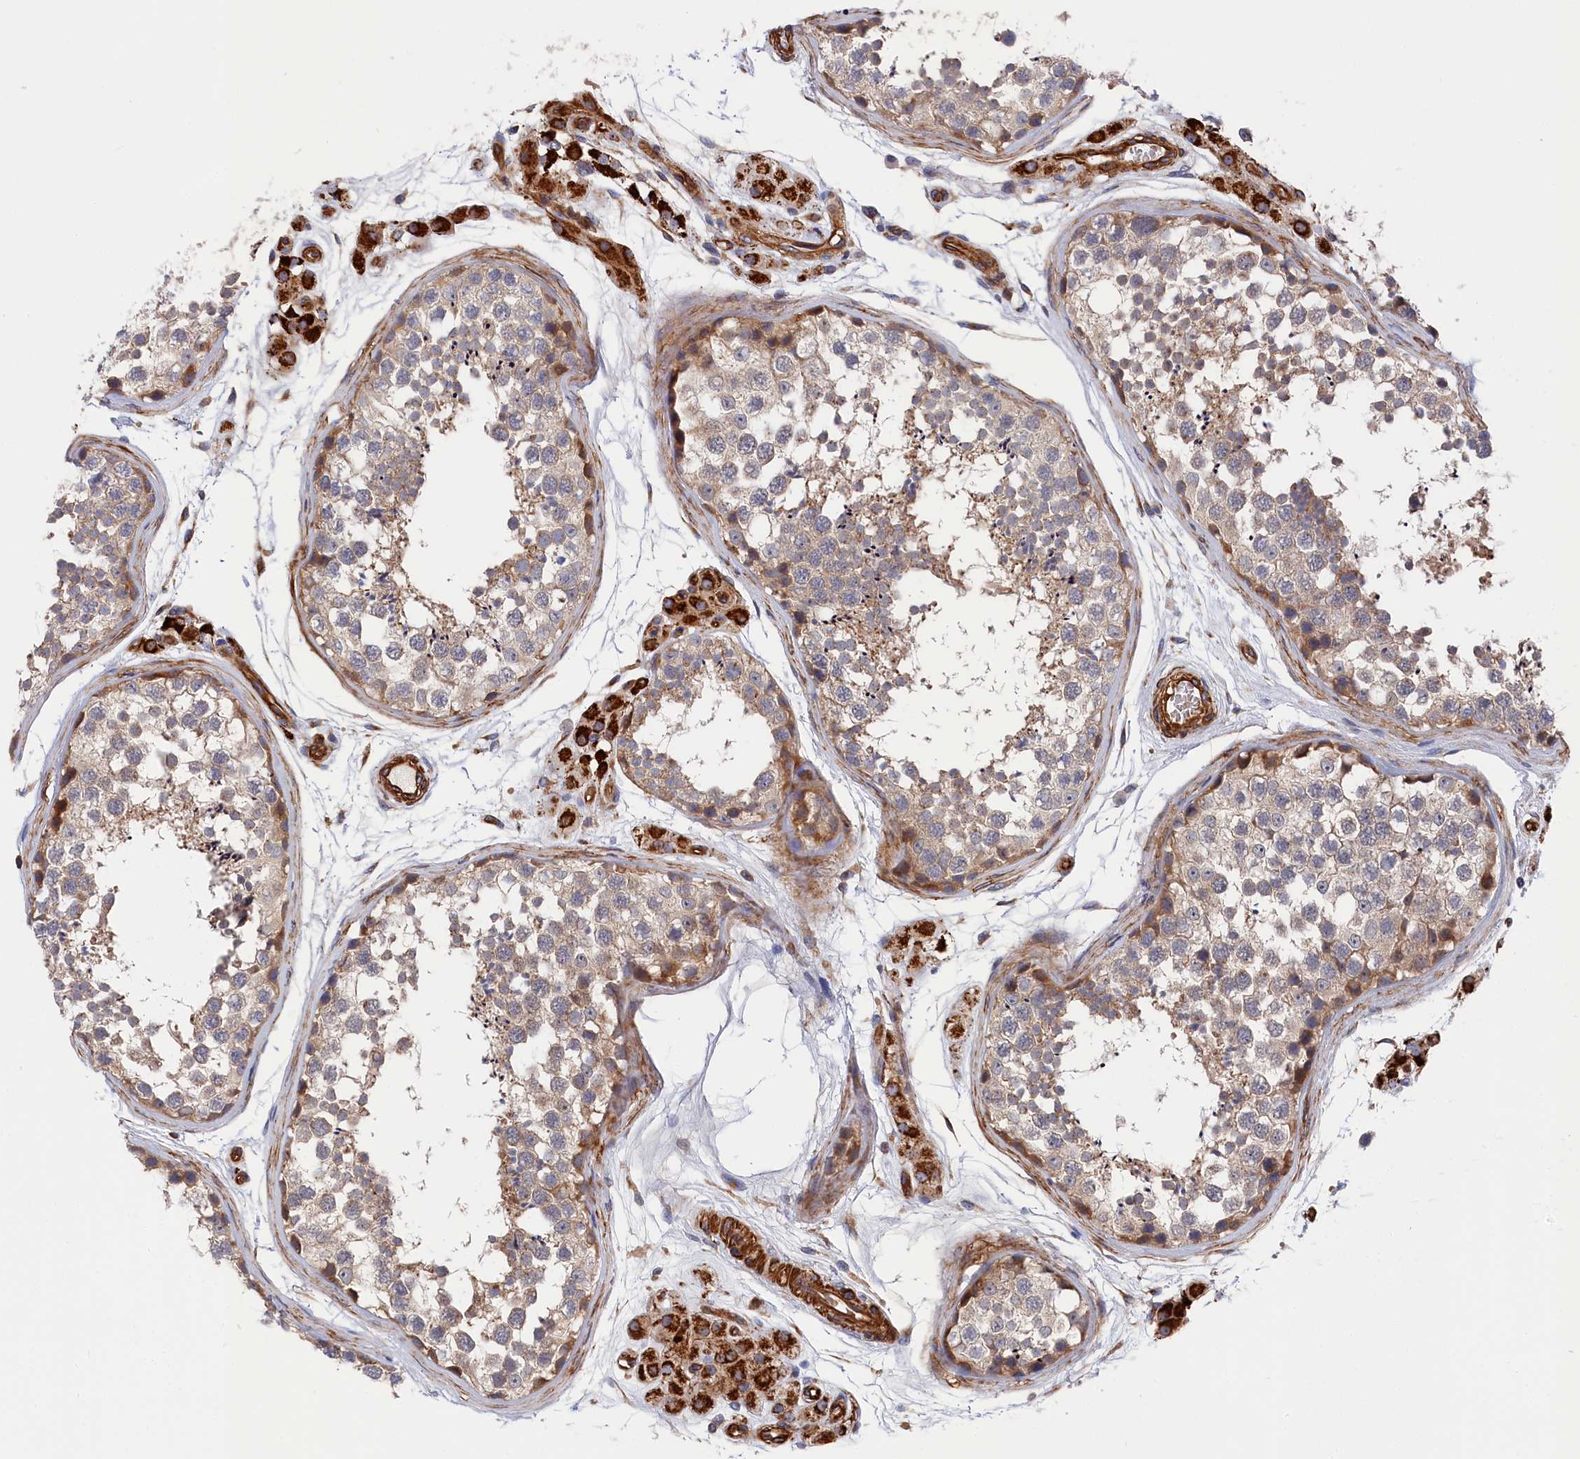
{"staining": {"intensity": "weak", "quantity": "25%-75%", "location": "cytoplasmic/membranous"}, "tissue": "testis", "cell_type": "Cells in seminiferous ducts", "image_type": "normal", "snomed": [{"axis": "morphology", "description": "Normal tissue, NOS"}, {"axis": "topography", "description": "Testis"}], "caption": "Weak cytoplasmic/membranous expression for a protein is appreciated in approximately 25%-75% of cells in seminiferous ducts of benign testis using IHC.", "gene": "LDHD", "patient": {"sex": "male", "age": 56}}